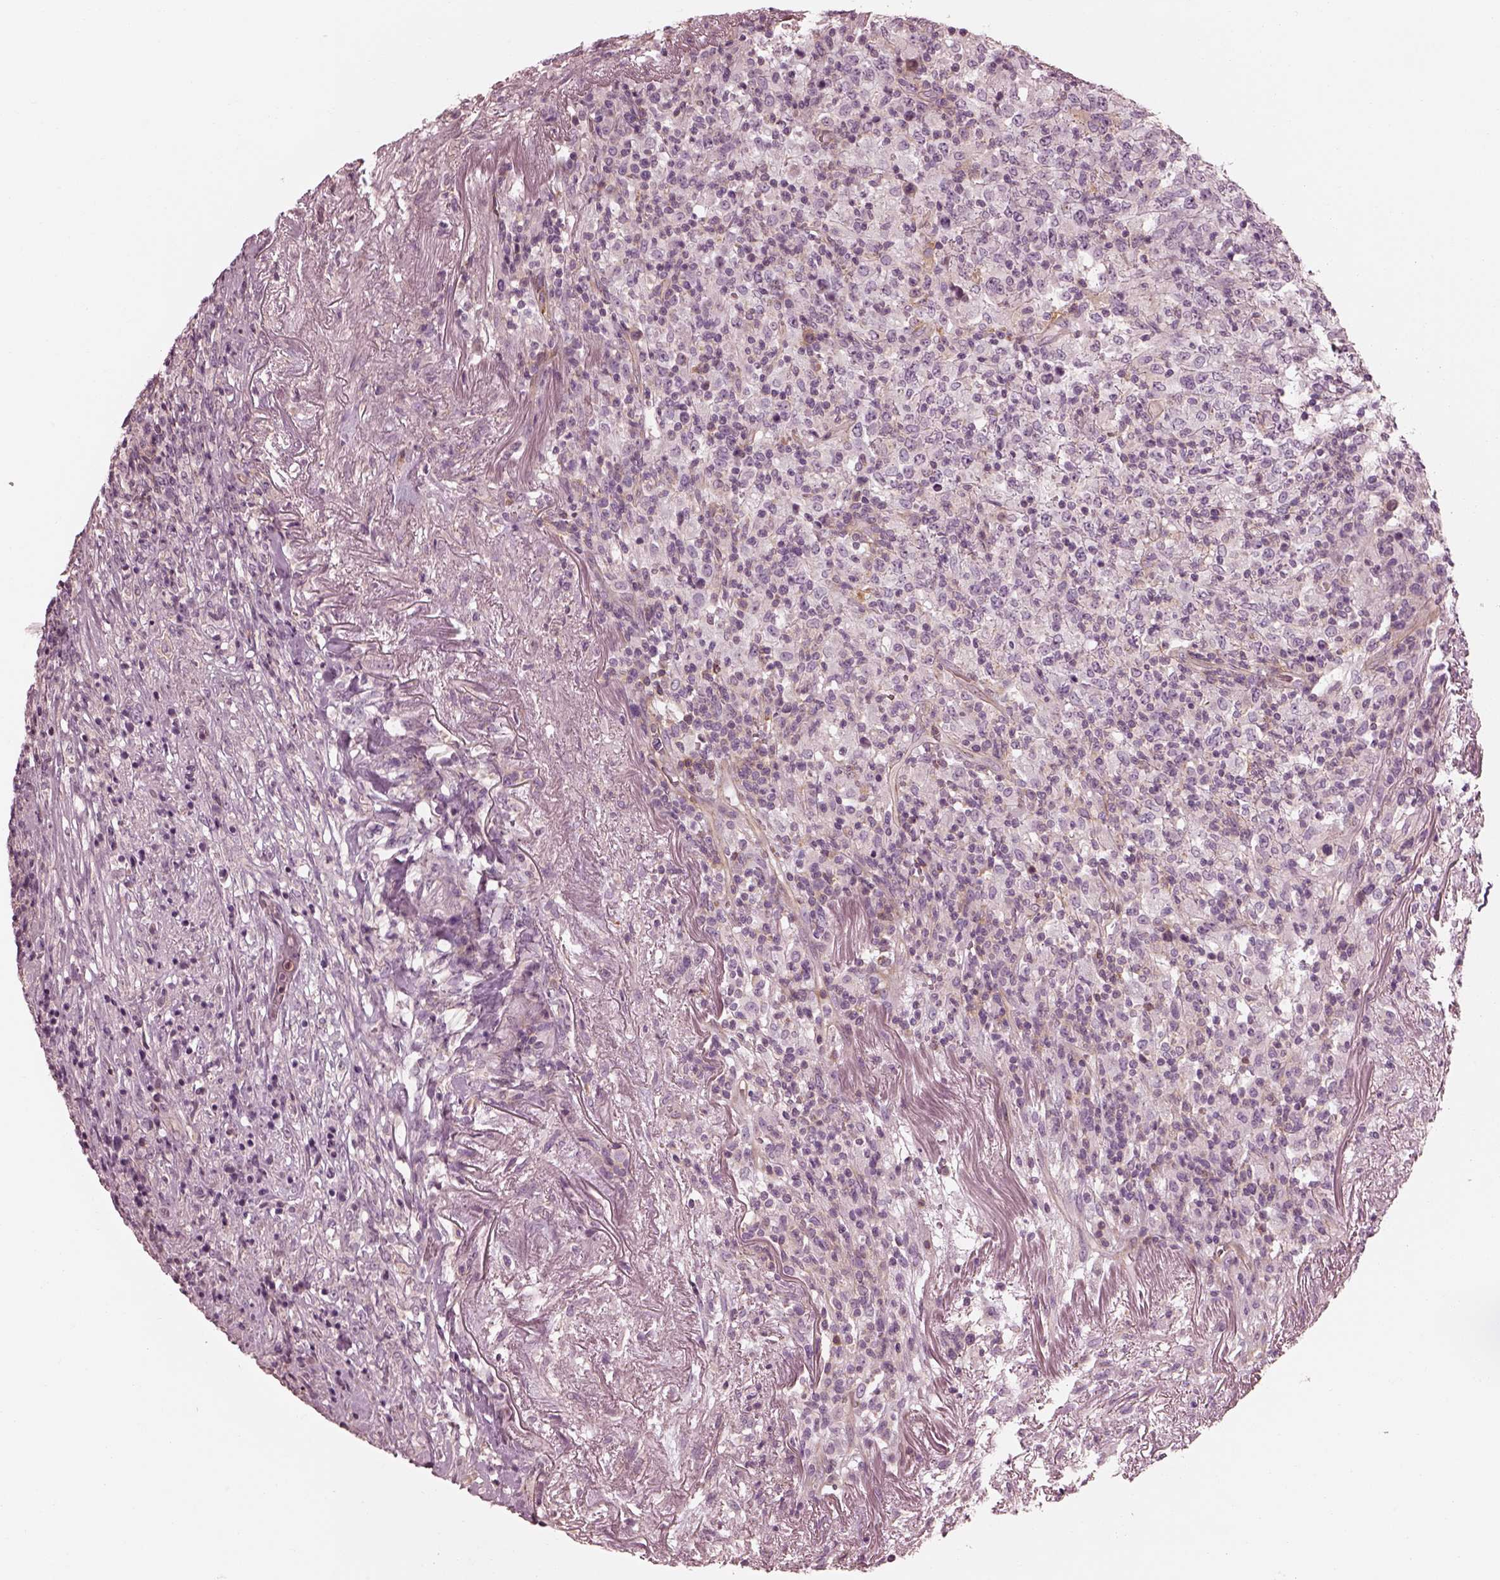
{"staining": {"intensity": "negative", "quantity": "none", "location": "none"}, "tissue": "lymphoma", "cell_type": "Tumor cells", "image_type": "cancer", "snomed": [{"axis": "morphology", "description": "Malignant lymphoma, non-Hodgkin's type, High grade"}, {"axis": "topography", "description": "Lung"}], "caption": "There is no significant expression in tumor cells of lymphoma.", "gene": "ELAPOR1", "patient": {"sex": "male", "age": 79}}